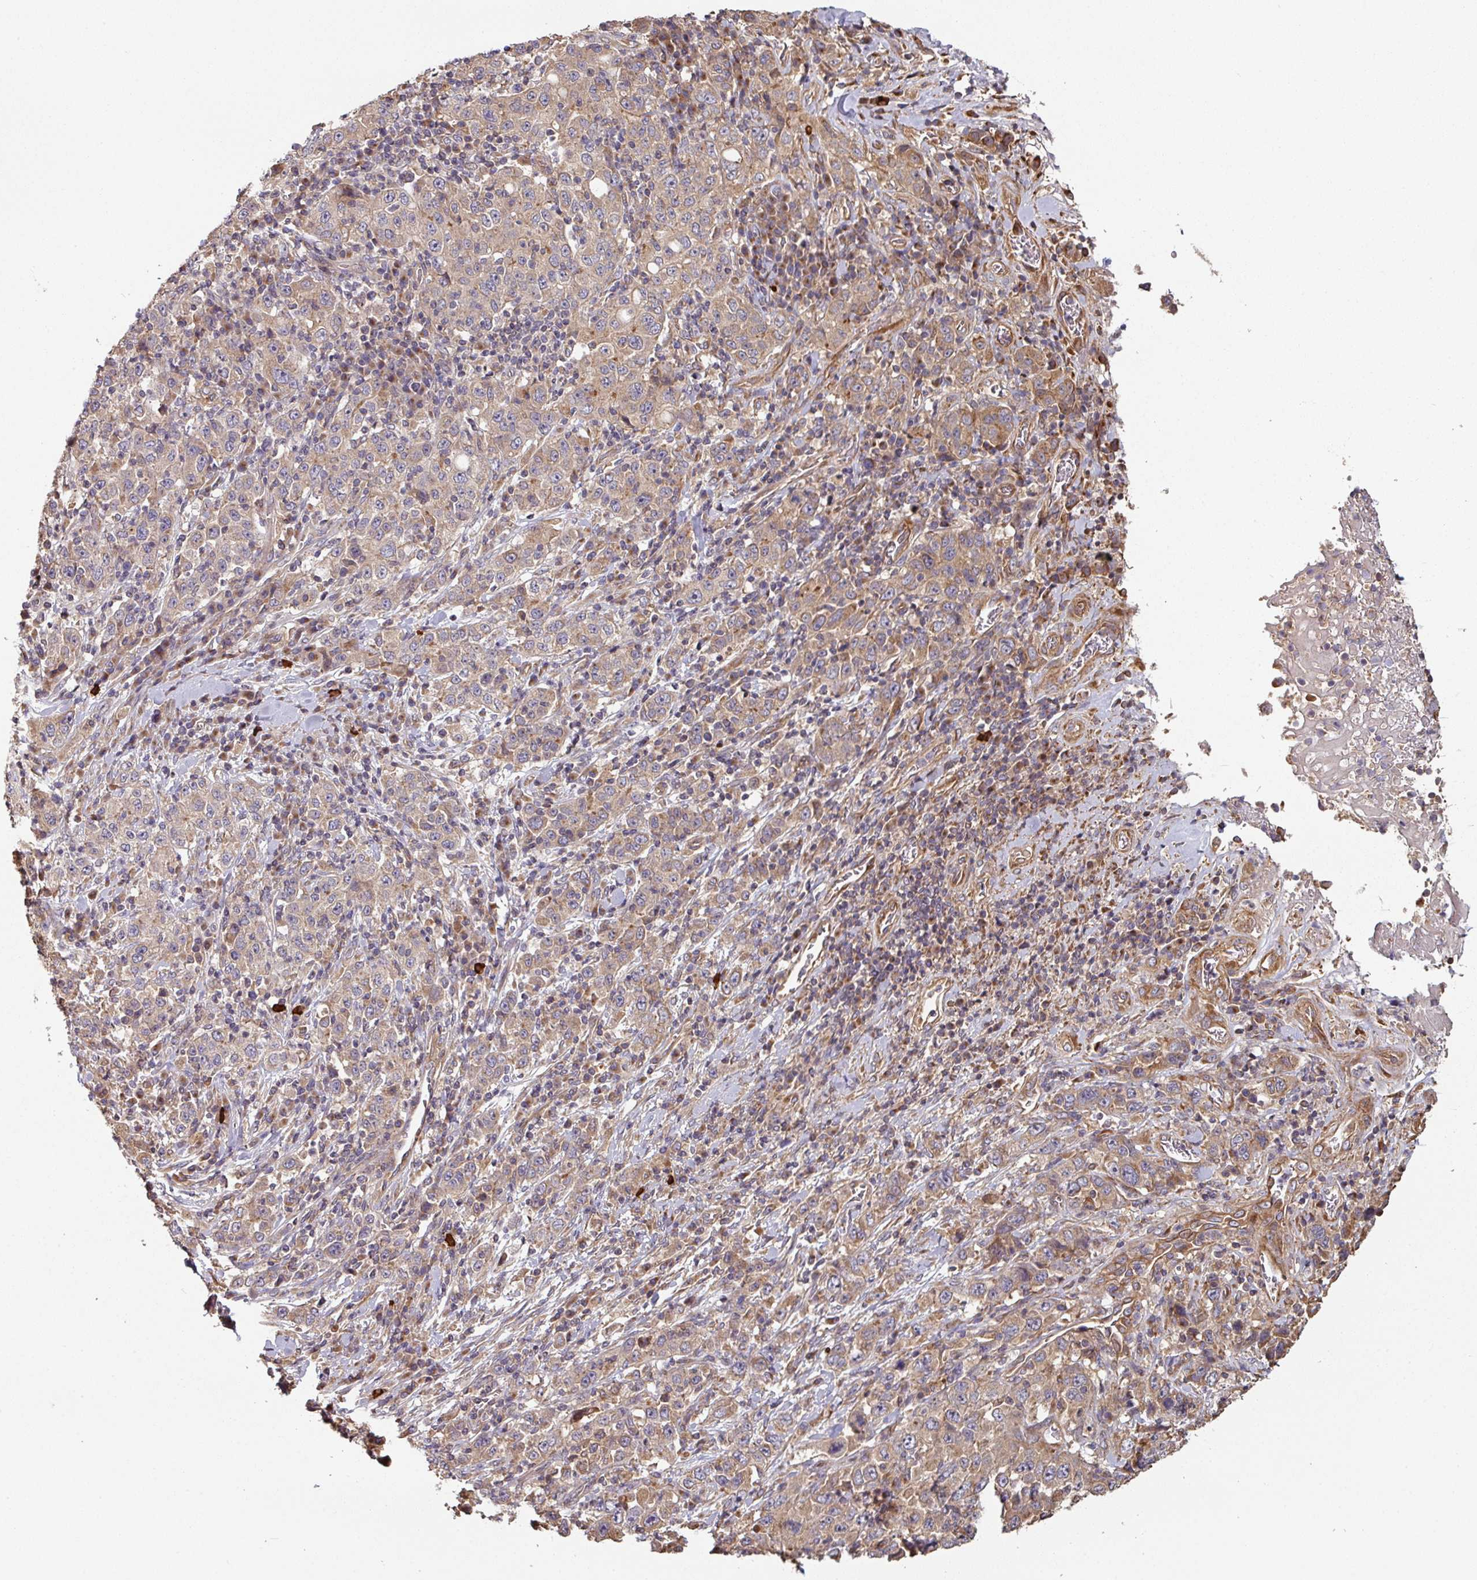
{"staining": {"intensity": "weak", "quantity": ">75%", "location": "cytoplasmic/membranous"}, "tissue": "stomach cancer", "cell_type": "Tumor cells", "image_type": "cancer", "snomed": [{"axis": "morphology", "description": "Normal tissue, NOS"}, {"axis": "morphology", "description": "Adenocarcinoma, NOS"}, {"axis": "topography", "description": "Stomach, upper"}, {"axis": "topography", "description": "Stomach"}], "caption": "IHC of human stomach cancer demonstrates low levels of weak cytoplasmic/membranous positivity in about >75% of tumor cells. Immunohistochemistry (ihc) stains the protein in brown and the nuclei are stained blue.", "gene": "SIK1", "patient": {"sex": "male", "age": 59}}